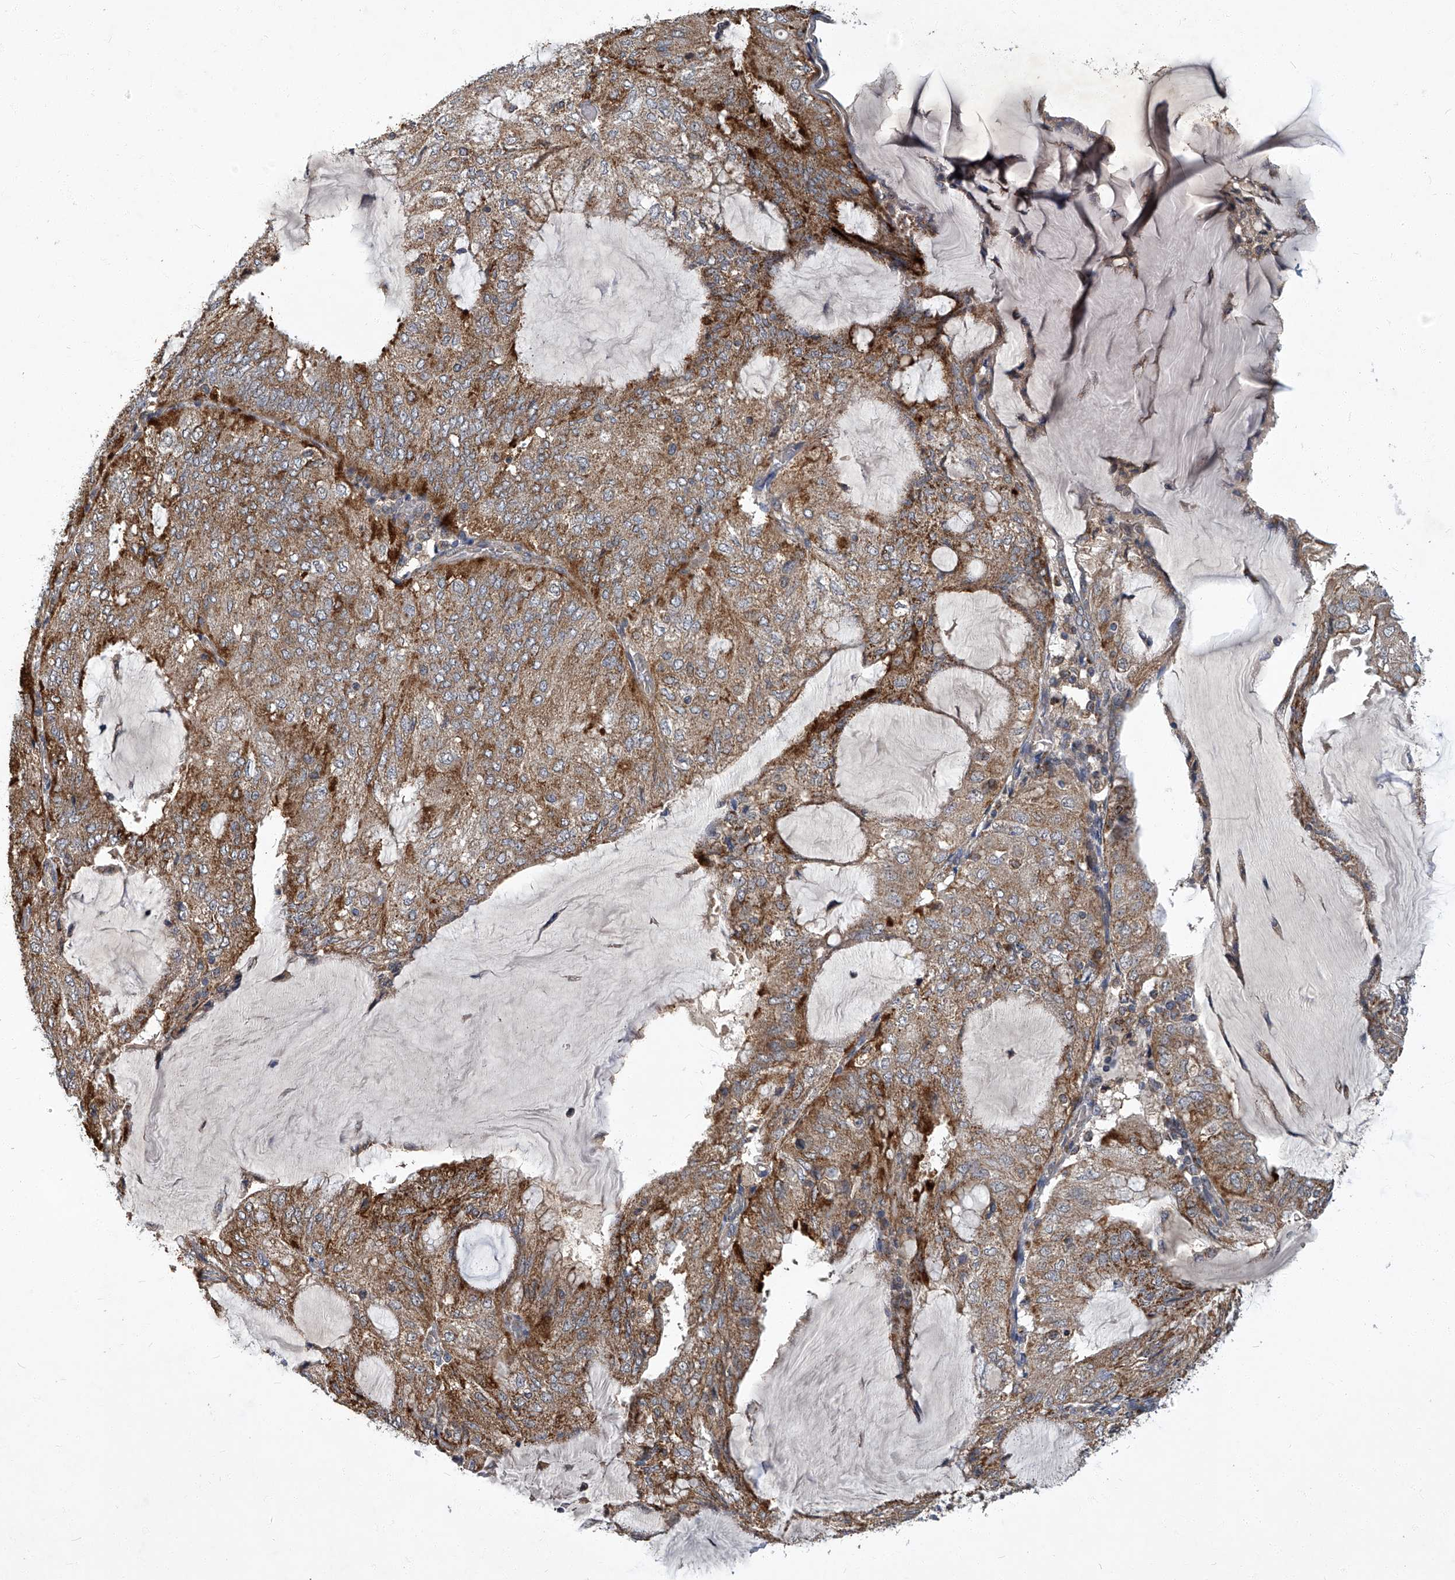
{"staining": {"intensity": "moderate", "quantity": ">75%", "location": "cytoplasmic/membranous"}, "tissue": "endometrial cancer", "cell_type": "Tumor cells", "image_type": "cancer", "snomed": [{"axis": "morphology", "description": "Adenocarcinoma, NOS"}, {"axis": "topography", "description": "Endometrium"}], "caption": "Protein expression analysis of human endometrial cancer (adenocarcinoma) reveals moderate cytoplasmic/membranous positivity in approximately >75% of tumor cells. Nuclei are stained in blue.", "gene": "TNFRSF13B", "patient": {"sex": "female", "age": 81}}